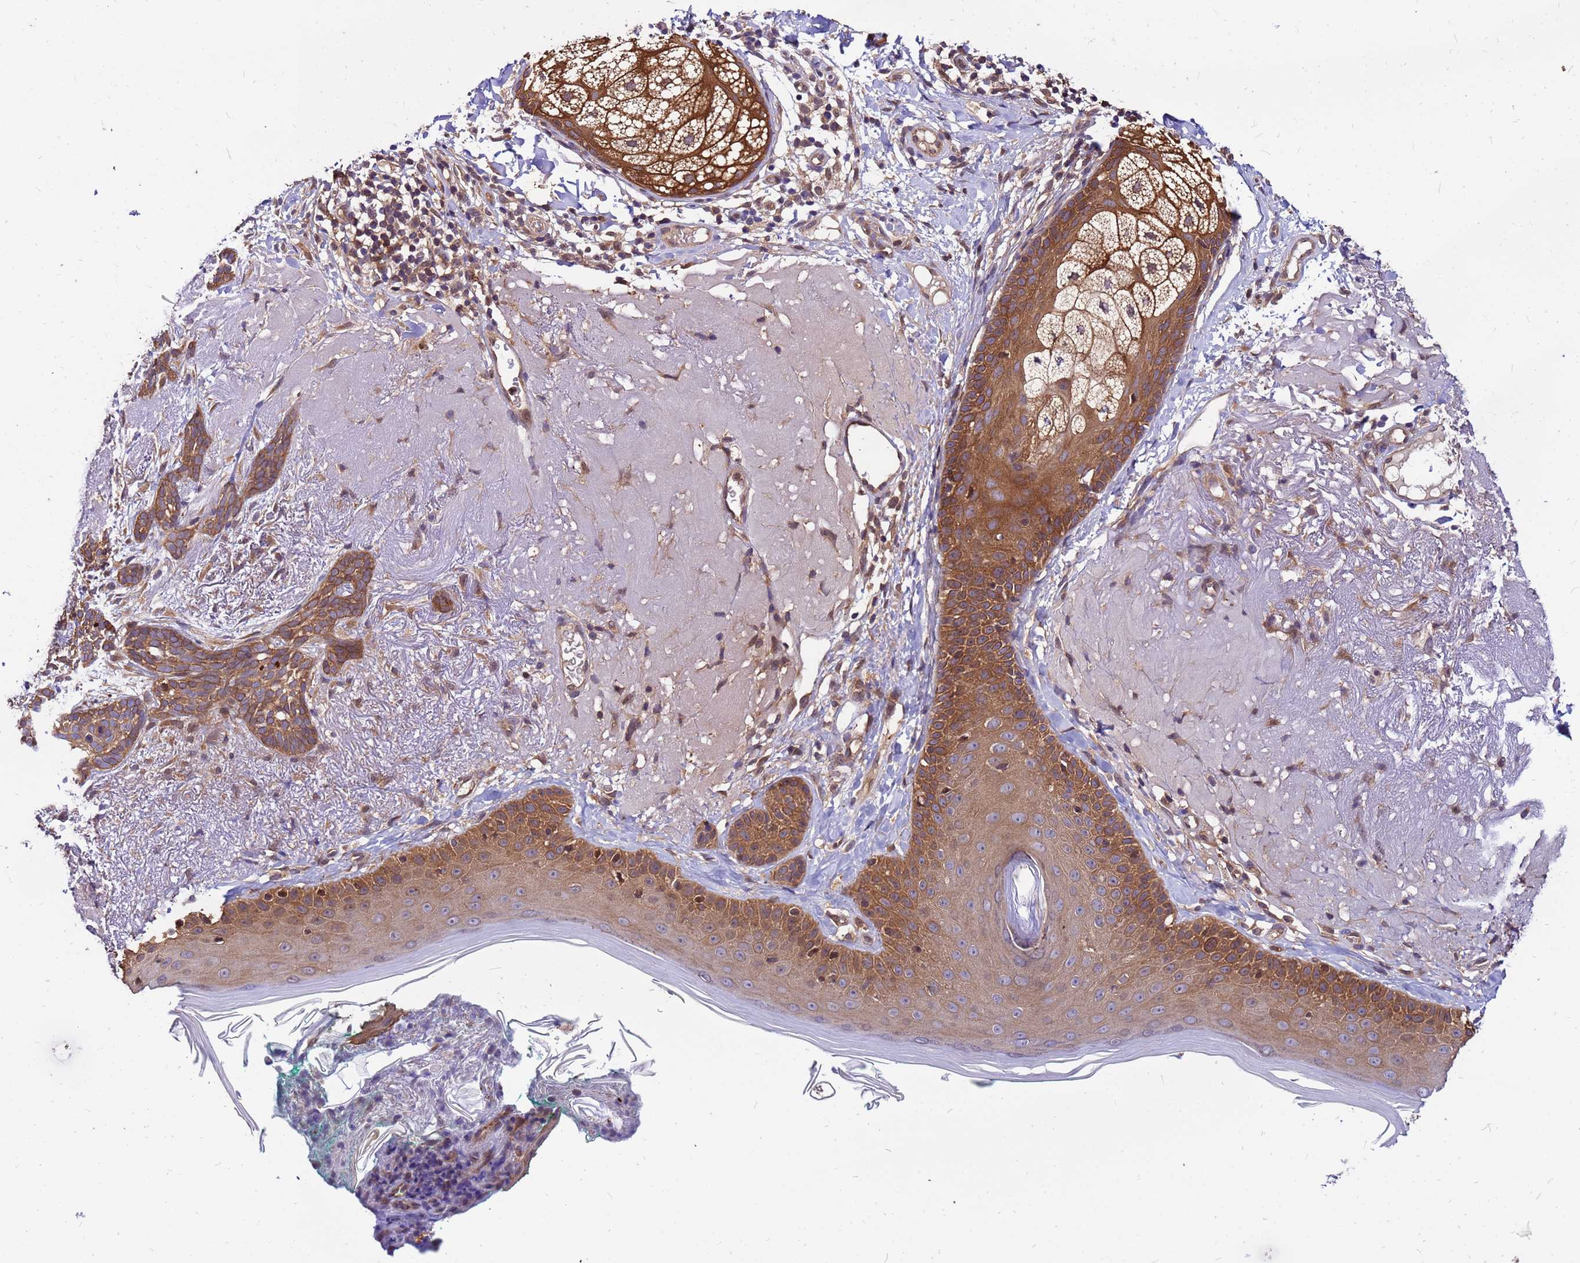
{"staining": {"intensity": "moderate", "quantity": ">75%", "location": "cytoplasmic/membranous"}, "tissue": "skin cancer", "cell_type": "Tumor cells", "image_type": "cancer", "snomed": [{"axis": "morphology", "description": "Basal cell carcinoma"}, {"axis": "topography", "description": "Skin"}], "caption": "Immunohistochemistry photomicrograph of skin cancer stained for a protein (brown), which exhibits medium levels of moderate cytoplasmic/membranous positivity in about >75% of tumor cells.", "gene": "GET3", "patient": {"sex": "male", "age": 71}}